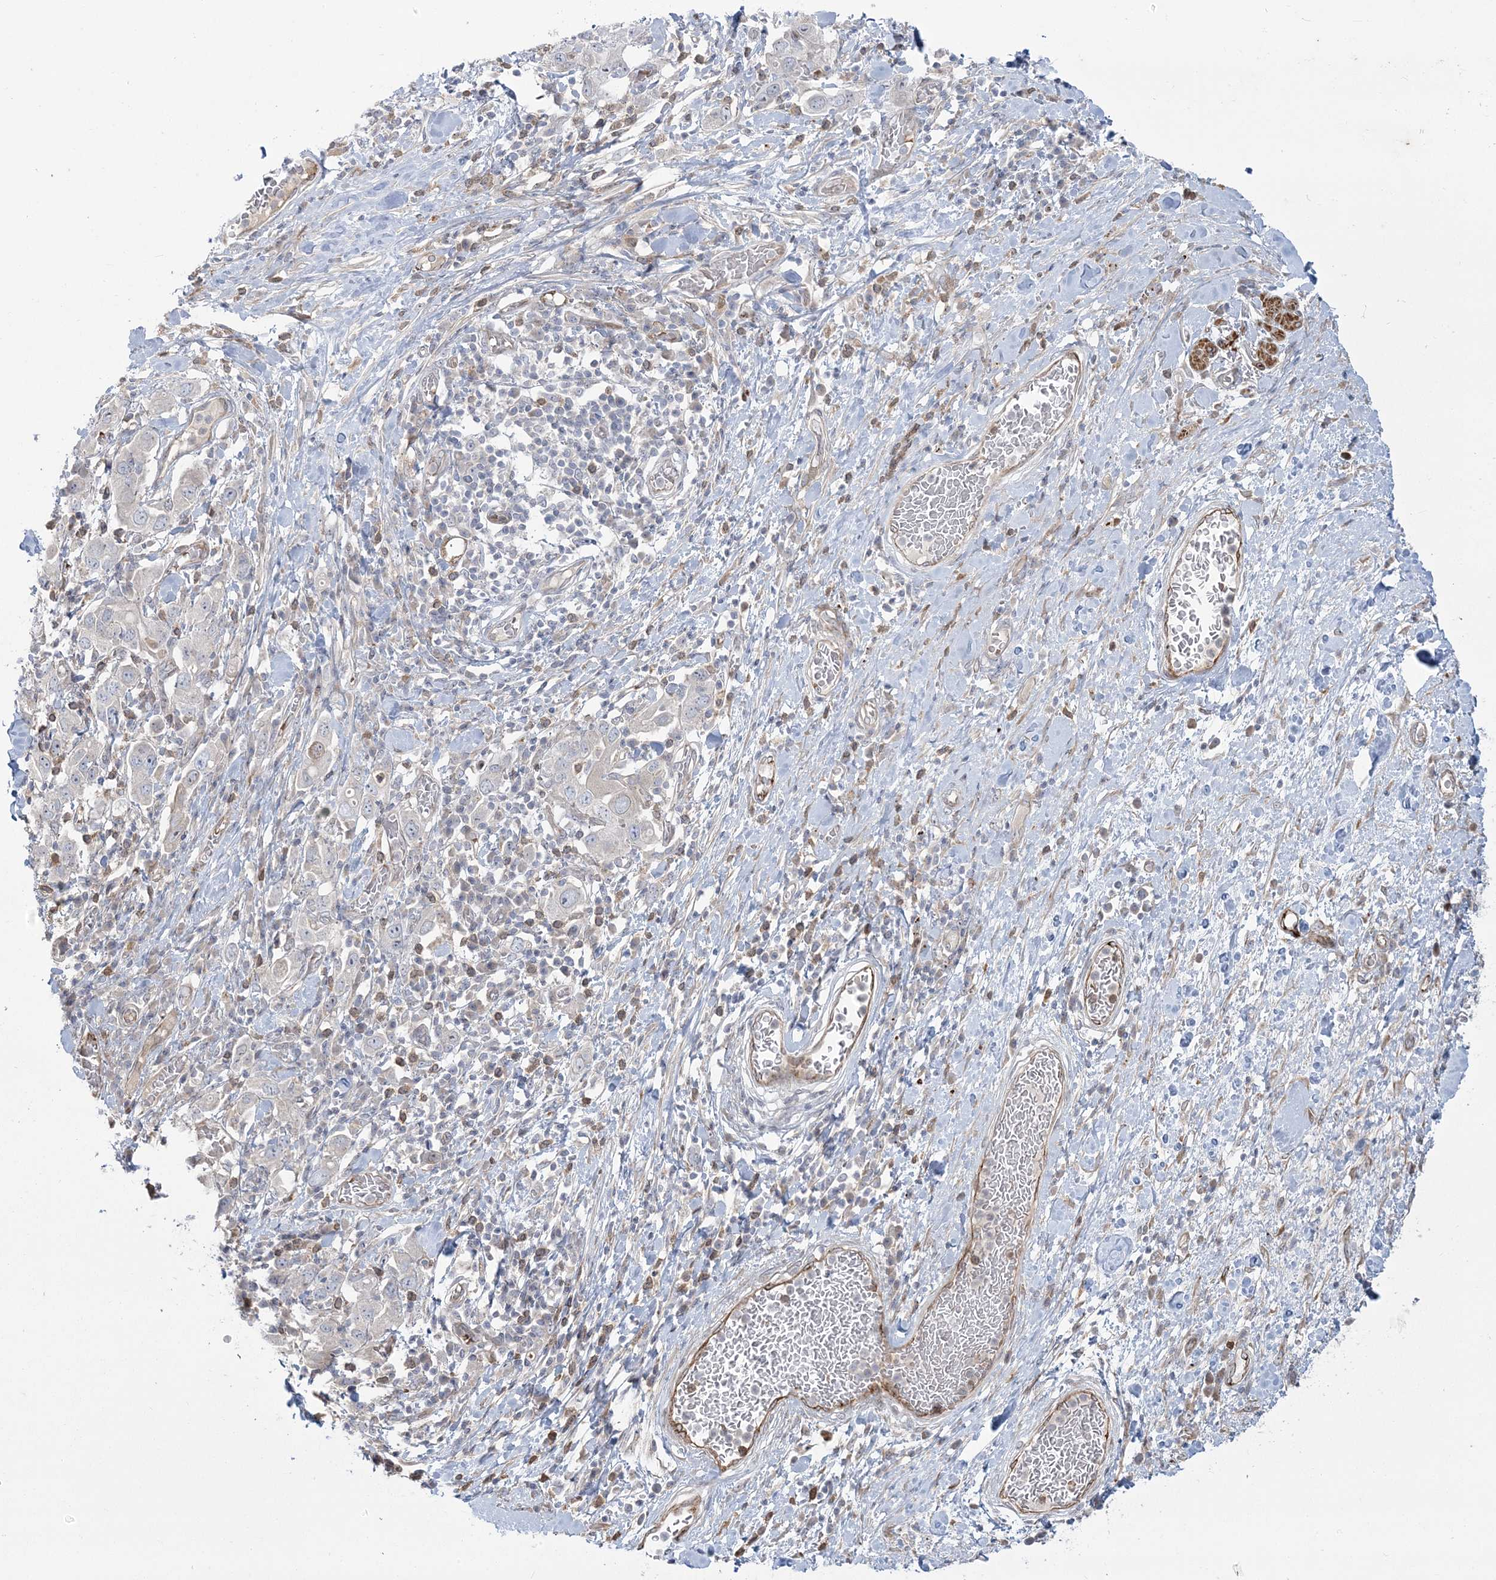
{"staining": {"intensity": "negative", "quantity": "none", "location": "none"}, "tissue": "stomach cancer", "cell_type": "Tumor cells", "image_type": "cancer", "snomed": [{"axis": "morphology", "description": "Adenocarcinoma, NOS"}, {"axis": "topography", "description": "Stomach, upper"}], "caption": "This is an IHC image of human stomach cancer (adenocarcinoma). There is no positivity in tumor cells.", "gene": "NUDT9", "patient": {"sex": "male", "age": 62}}